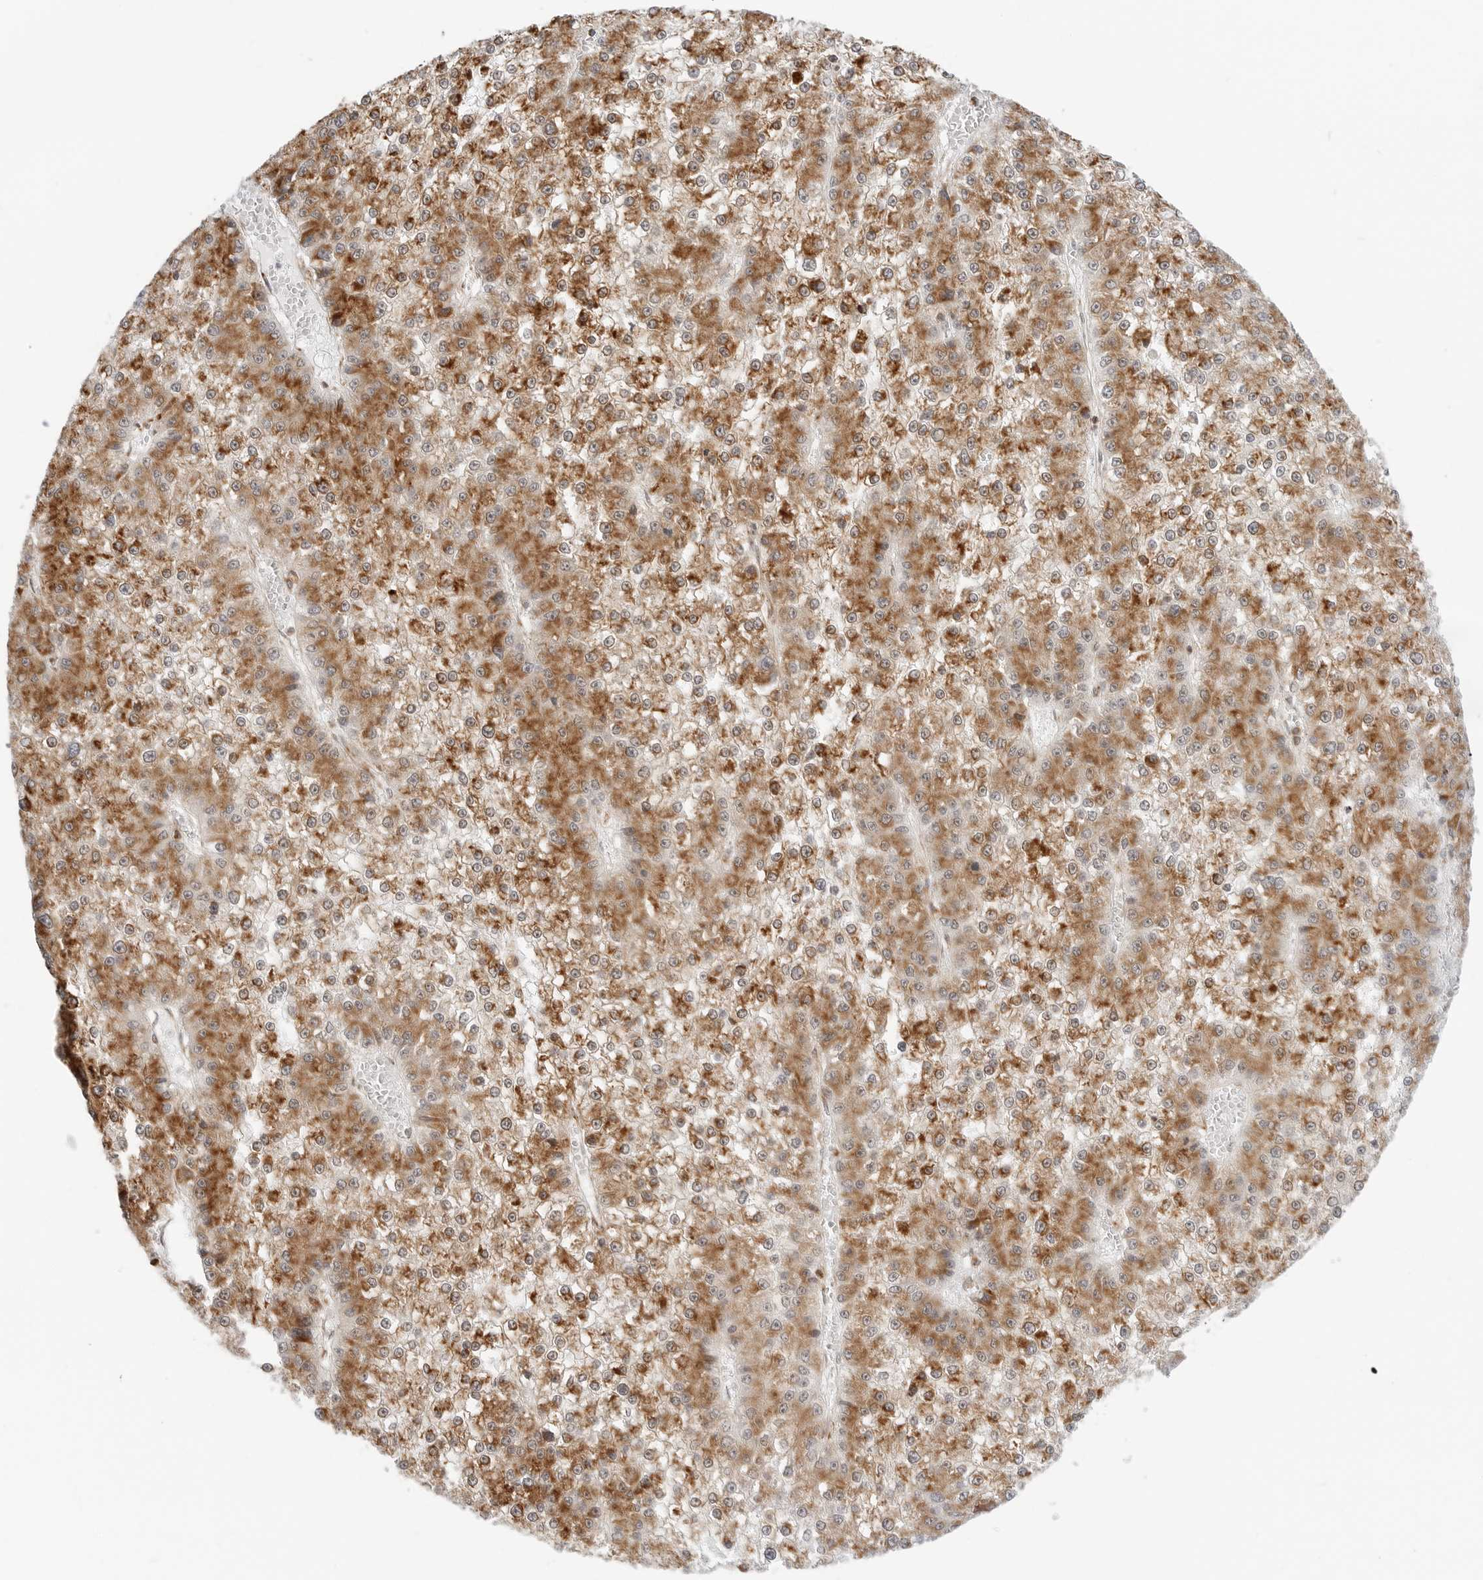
{"staining": {"intensity": "moderate", "quantity": ">75%", "location": "cytoplasmic/membranous"}, "tissue": "liver cancer", "cell_type": "Tumor cells", "image_type": "cancer", "snomed": [{"axis": "morphology", "description": "Carcinoma, Hepatocellular, NOS"}, {"axis": "topography", "description": "Liver"}], "caption": "Immunohistochemistry (IHC) staining of liver cancer, which shows medium levels of moderate cytoplasmic/membranous positivity in about >75% of tumor cells indicating moderate cytoplasmic/membranous protein positivity. The staining was performed using DAB (3,3'-diaminobenzidine) (brown) for protein detection and nuclei were counterstained in hematoxylin (blue).", "gene": "POLR3GL", "patient": {"sex": "female", "age": 73}}